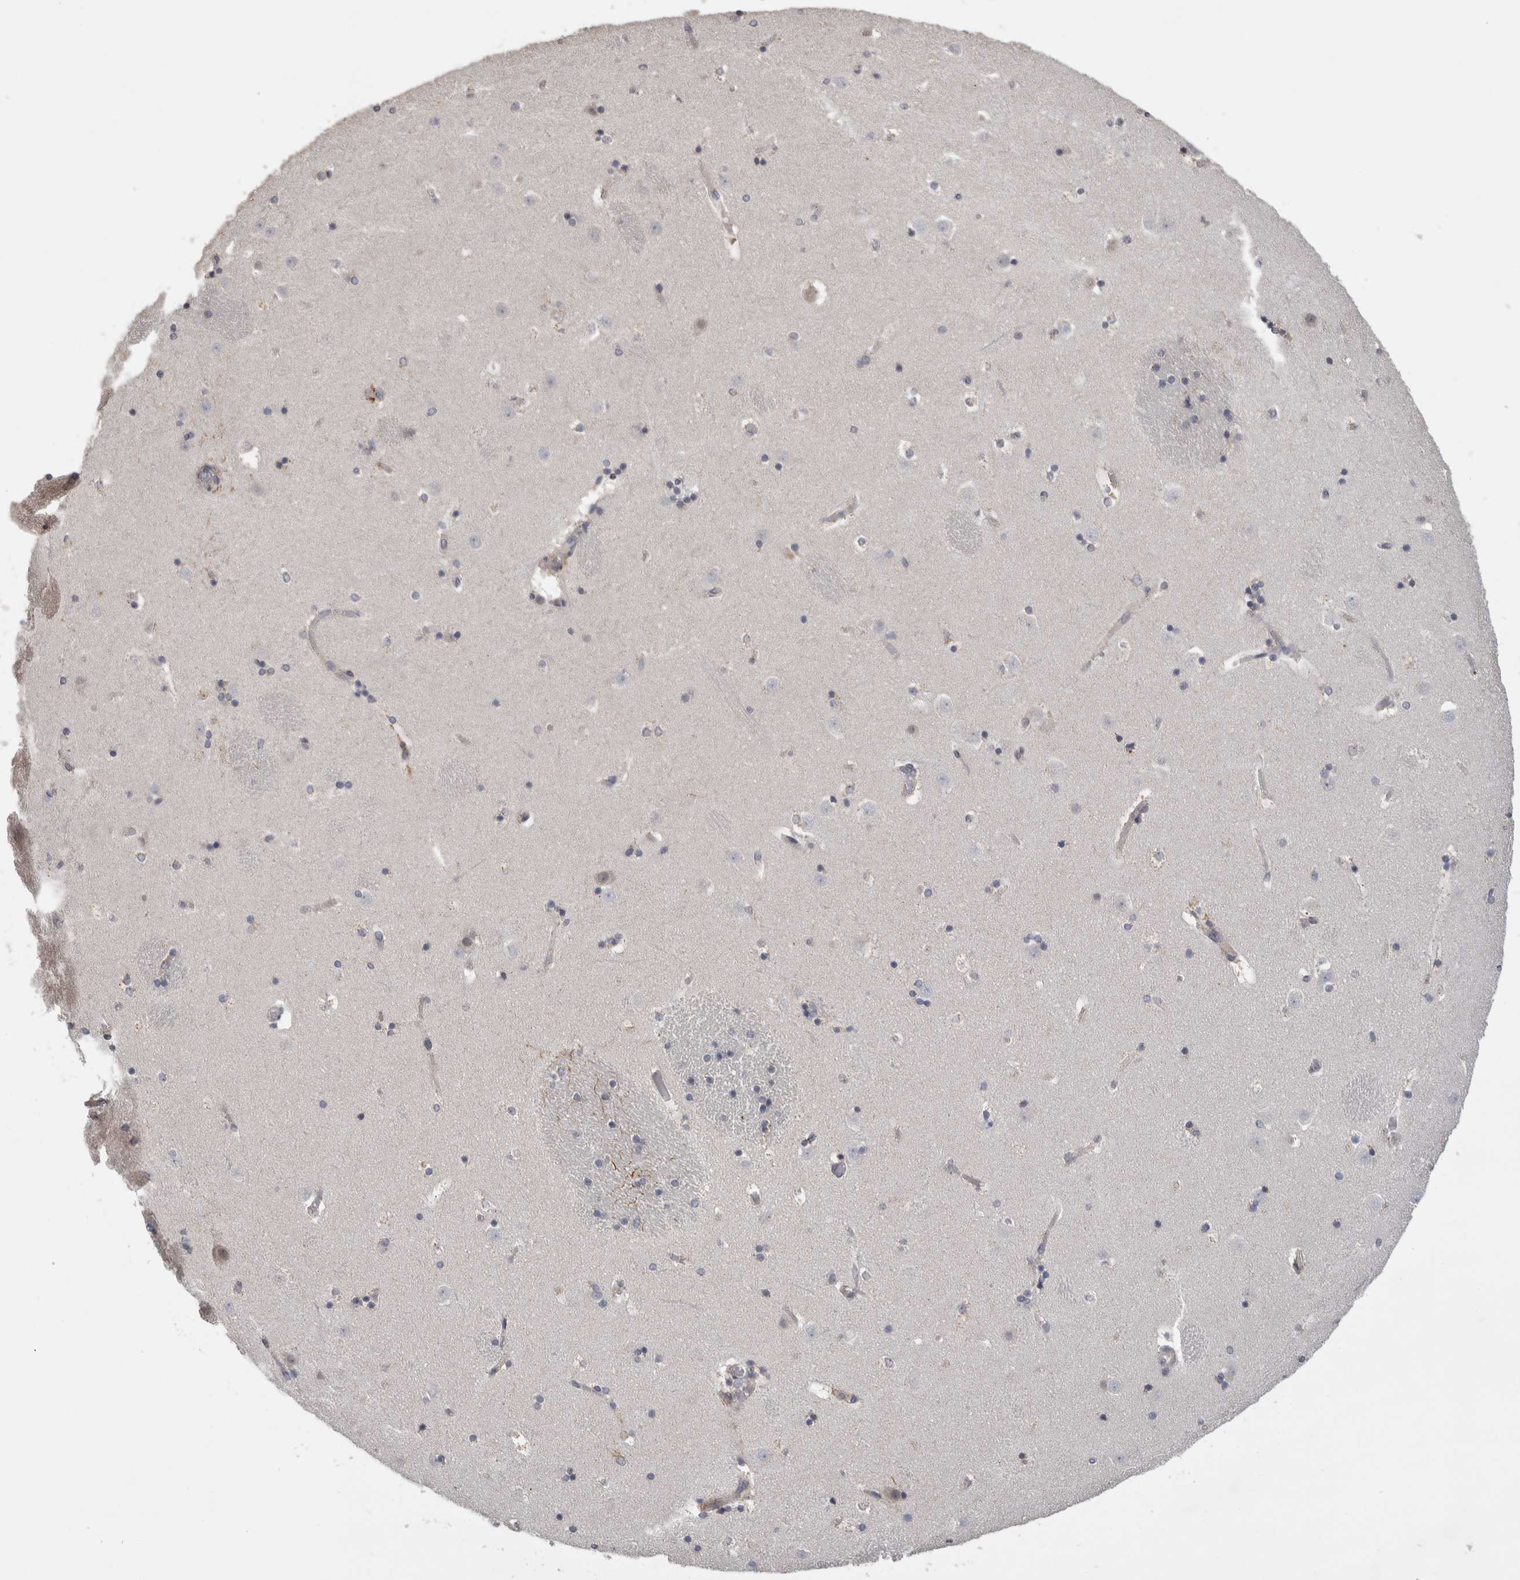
{"staining": {"intensity": "moderate", "quantity": "25%-75%", "location": "cytoplasmic/membranous"}, "tissue": "caudate", "cell_type": "Glial cells", "image_type": "normal", "snomed": [{"axis": "morphology", "description": "Normal tissue, NOS"}, {"axis": "topography", "description": "Lateral ventricle wall"}], "caption": "Glial cells display moderate cytoplasmic/membranous positivity in about 25%-75% of cells in unremarkable caudate. The protein is stained brown, and the nuclei are stained in blue (DAB (3,3'-diaminobenzidine) IHC with brightfield microscopy, high magnification).", "gene": "DYRK2", "patient": {"sex": "male", "age": 45}}